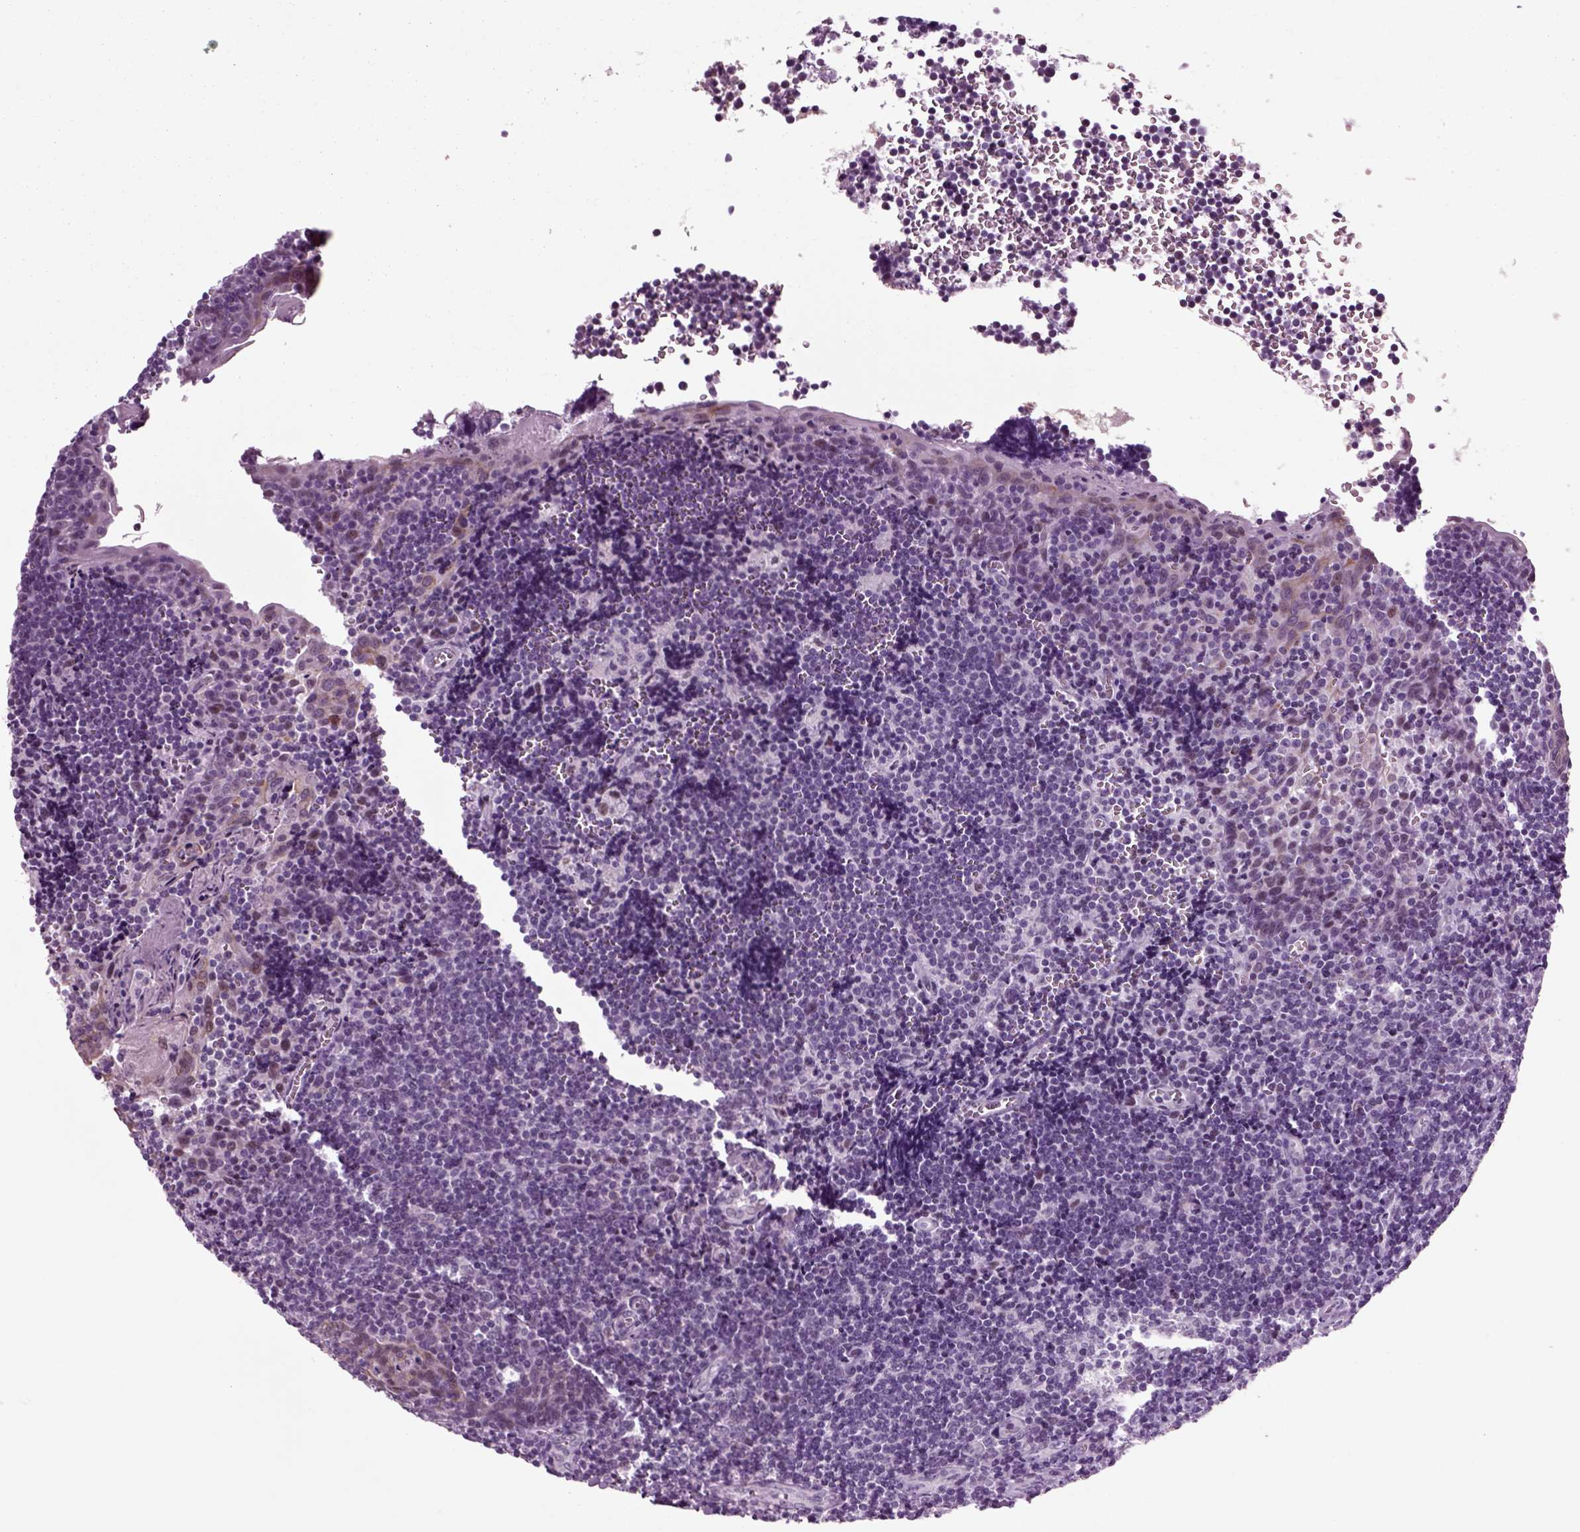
{"staining": {"intensity": "strong", "quantity": "<25%", "location": "cytoplasmic/membranous"}, "tissue": "tonsil", "cell_type": "Germinal center cells", "image_type": "normal", "snomed": [{"axis": "morphology", "description": "Normal tissue, NOS"}, {"axis": "morphology", "description": "Inflammation, NOS"}, {"axis": "topography", "description": "Tonsil"}], "caption": "Immunohistochemical staining of unremarkable tonsil reveals <25% levels of strong cytoplasmic/membranous protein staining in approximately <25% of germinal center cells.", "gene": "CHGB", "patient": {"sex": "female", "age": 31}}